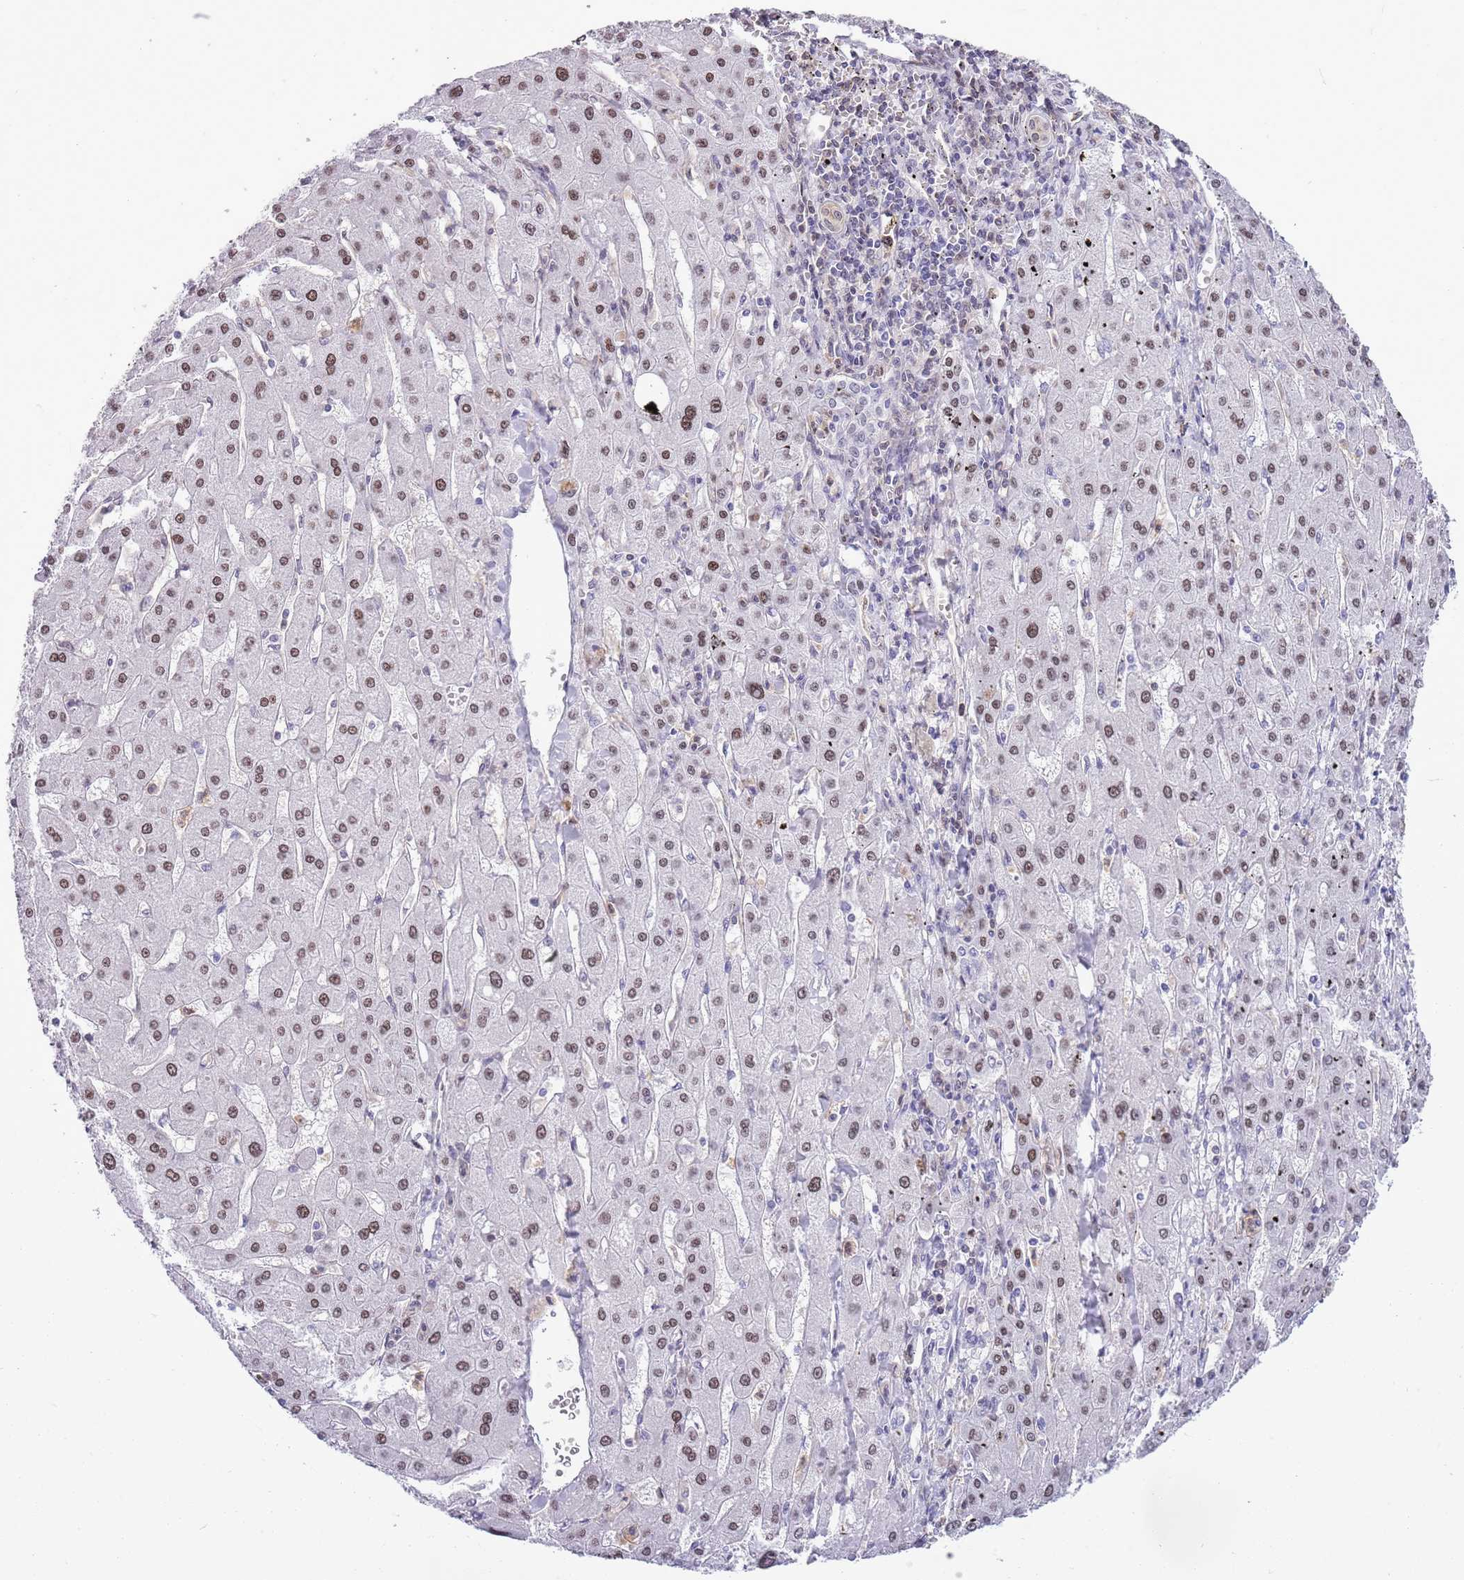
{"staining": {"intensity": "moderate", "quantity": ">75%", "location": "nuclear"}, "tissue": "liver cancer", "cell_type": "Tumor cells", "image_type": "cancer", "snomed": [{"axis": "morphology", "description": "Carcinoma, Hepatocellular, NOS"}, {"axis": "topography", "description": "Liver"}], "caption": "Liver cancer (hepatocellular carcinoma) stained for a protein (brown) reveals moderate nuclear positive staining in approximately >75% of tumor cells.", "gene": "DHX32", "patient": {"sex": "male", "age": 72}}